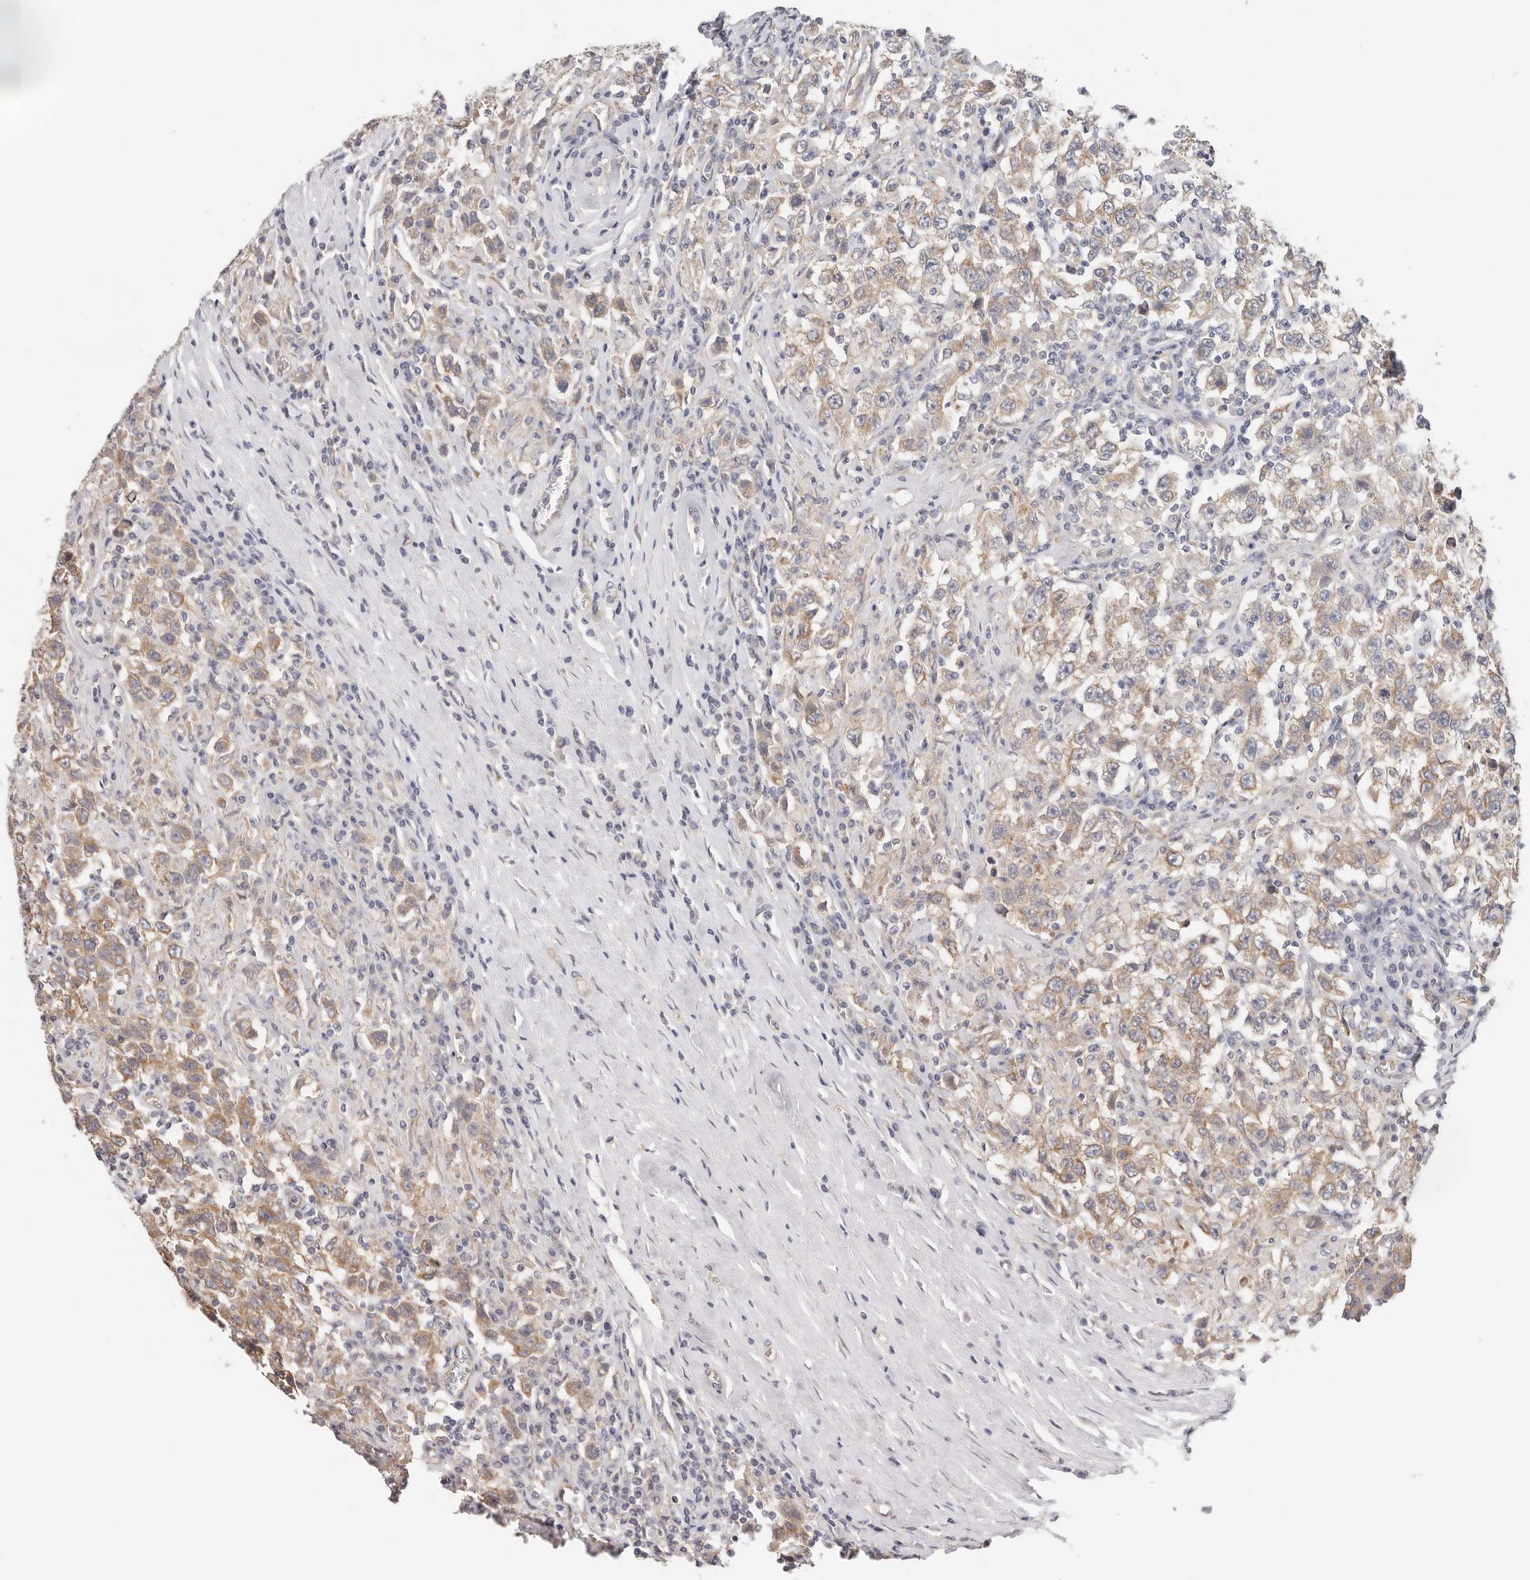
{"staining": {"intensity": "moderate", "quantity": ">75%", "location": "cytoplasmic/membranous"}, "tissue": "testis cancer", "cell_type": "Tumor cells", "image_type": "cancer", "snomed": [{"axis": "morphology", "description": "Seminoma, NOS"}, {"axis": "topography", "description": "Testis"}], "caption": "Moderate cytoplasmic/membranous protein positivity is appreciated in about >75% of tumor cells in seminoma (testis).", "gene": "AFDN", "patient": {"sex": "male", "age": 41}}